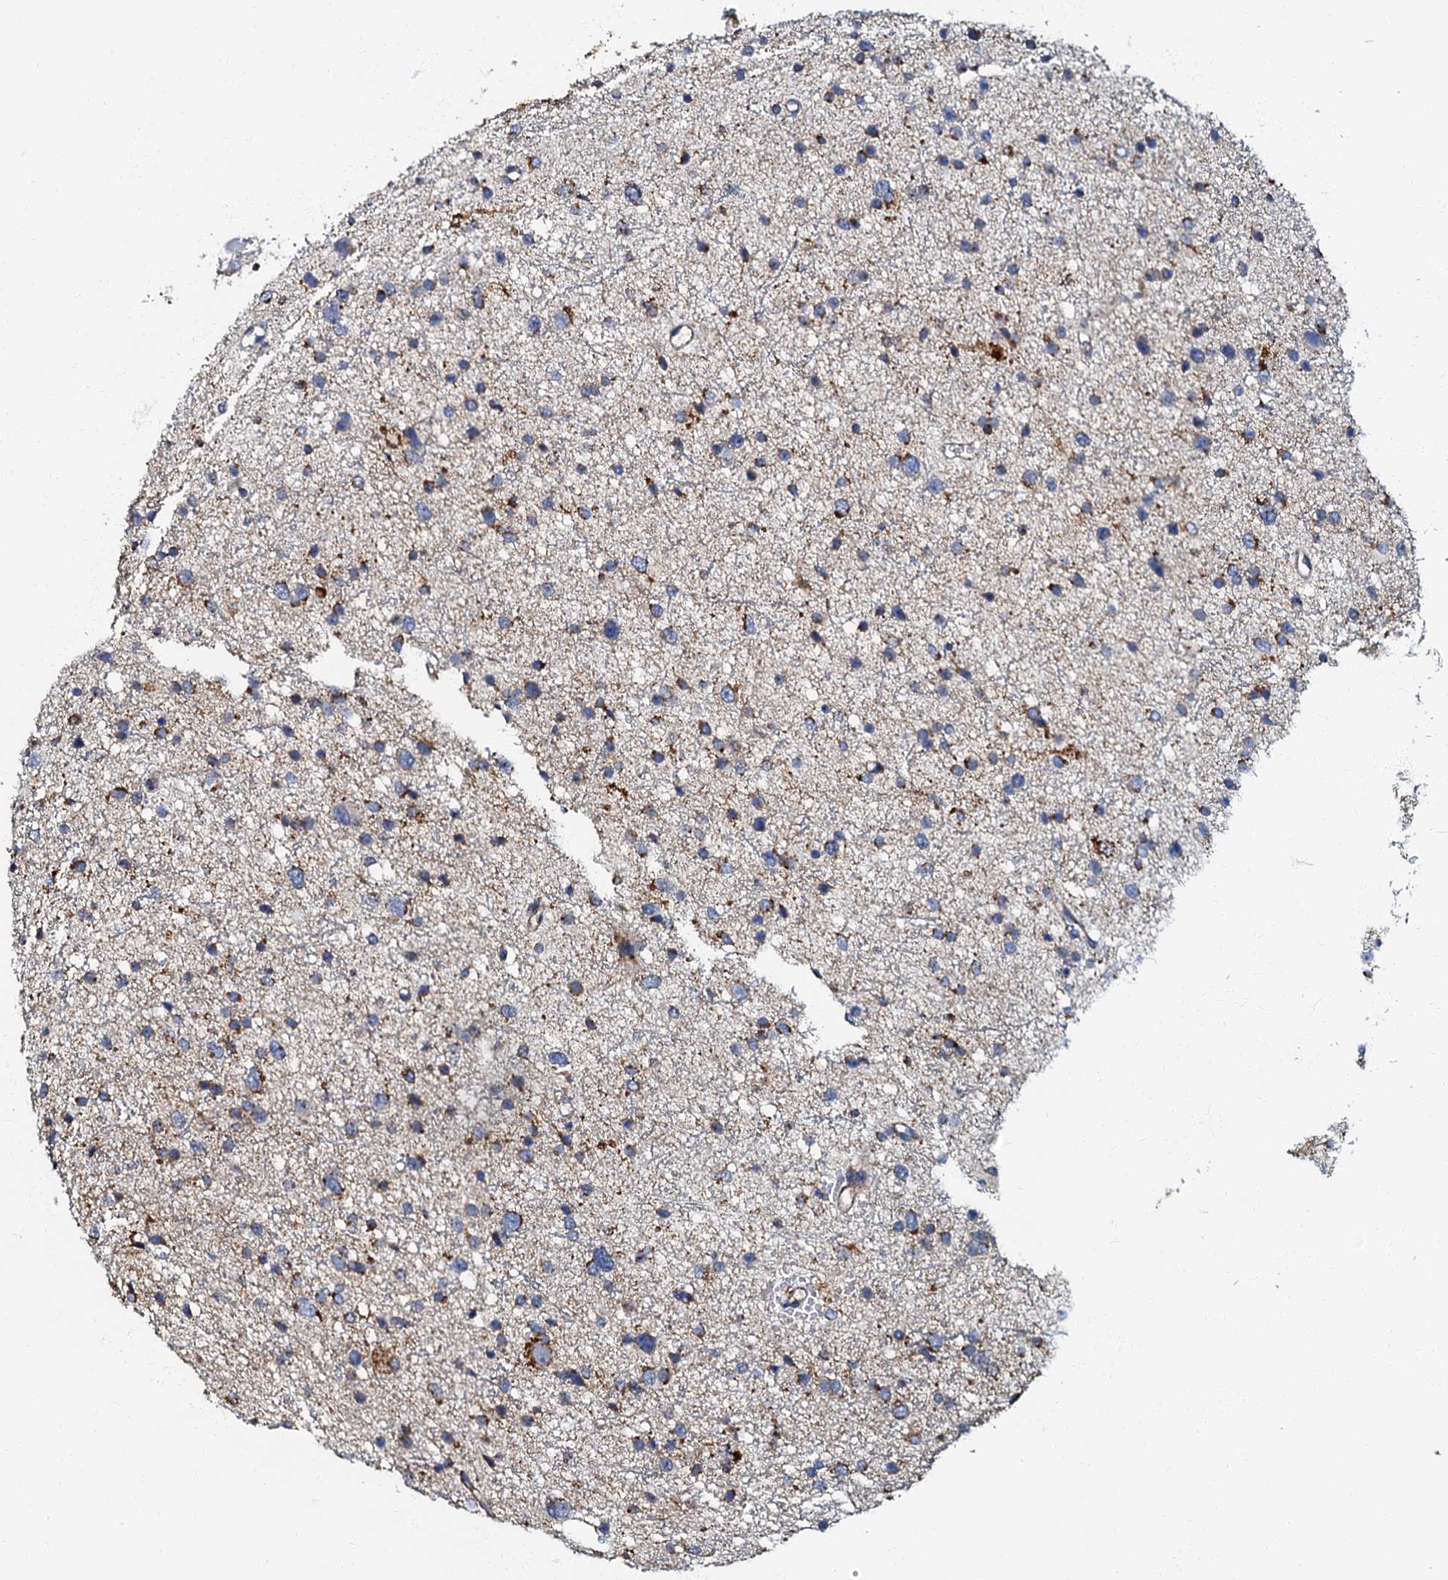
{"staining": {"intensity": "strong", "quantity": "<25%", "location": "cytoplasmic/membranous"}, "tissue": "glioma", "cell_type": "Tumor cells", "image_type": "cancer", "snomed": [{"axis": "morphology", "description": "Glioma, malignant, Low grade"}, {"axis": "topography", "description": "Brain"}], "caption": "Malignant glioma (low-grade) tissue reveals strong cytoplasmic/membranous staining in approximately <25% of tumor cells, visualized by immunohistochemistry. The protein of interest is stained brown, and the nuclei are stained in blue (DAB IHC with brightfield microscopy, high magnification).", "gene": "NDUFA12", "patient": {"sex": "female", "age": 37}}